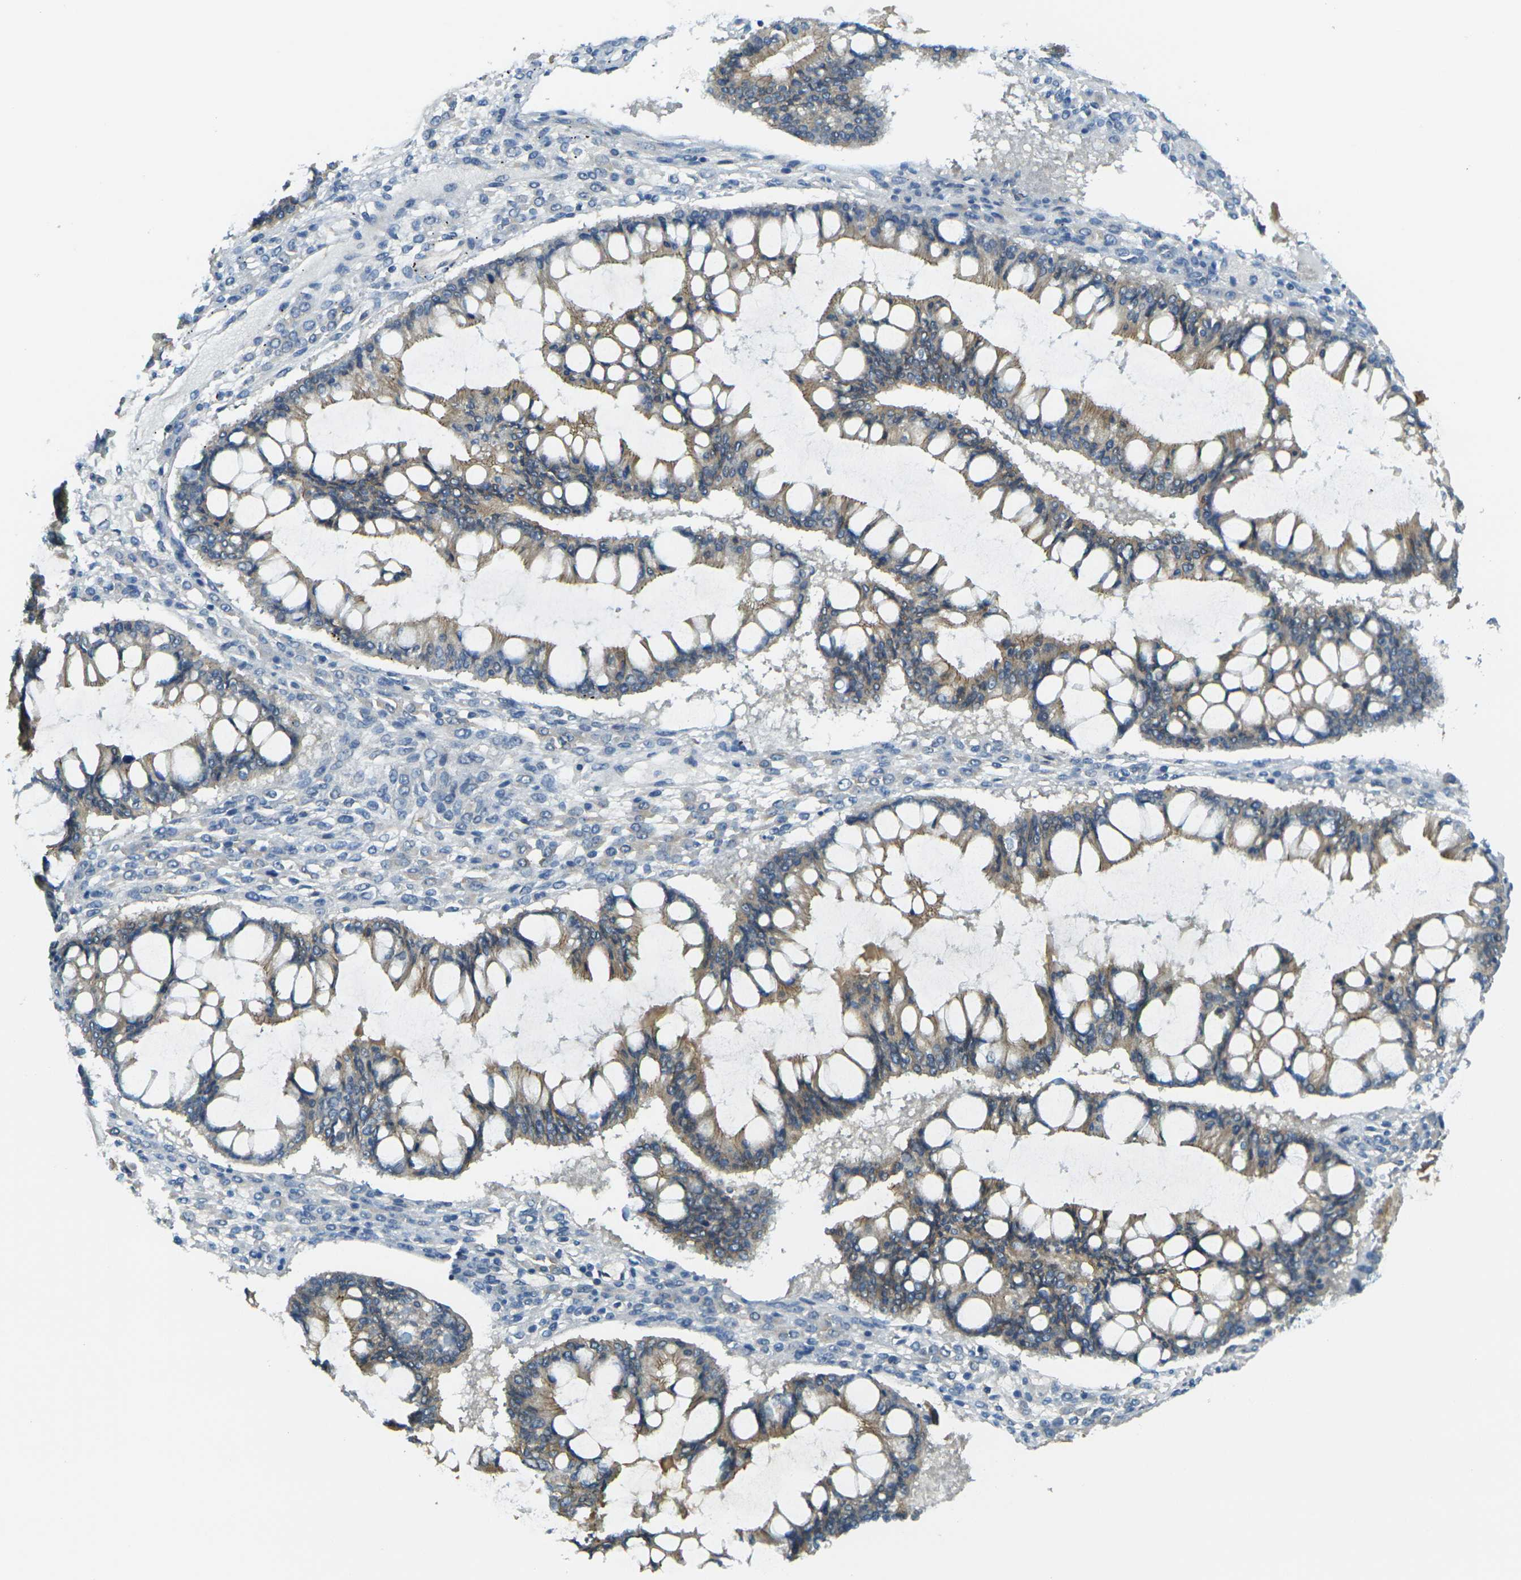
{"staining": {"intensity": "moderate", "quantity": ">75%", "location": "cytoplasmic/membranous"}, "tissue": "ovarian cancer", "cell_type": "Tumor cells", "image_type": "cancer", "snomed": [{"axis": "morphology", "description": "Cystadenocarcinoma, mucinous, NOS"}, {"axis": "topography", "description": "Ovary"}], "caption": "A high-resolution micrograph shows immunohistochemistry (IHC) staining of ovarian cancer (mucinous cystadenocarcinoma), which displays moderate cytoplasmic/membranous staining in about >75% of tumor cells. (brown staining indicates protein expression, while blue staining denotes nuclei).", "gene": "RHBDD1", "patient": {"sex": "female", "age": 73}}